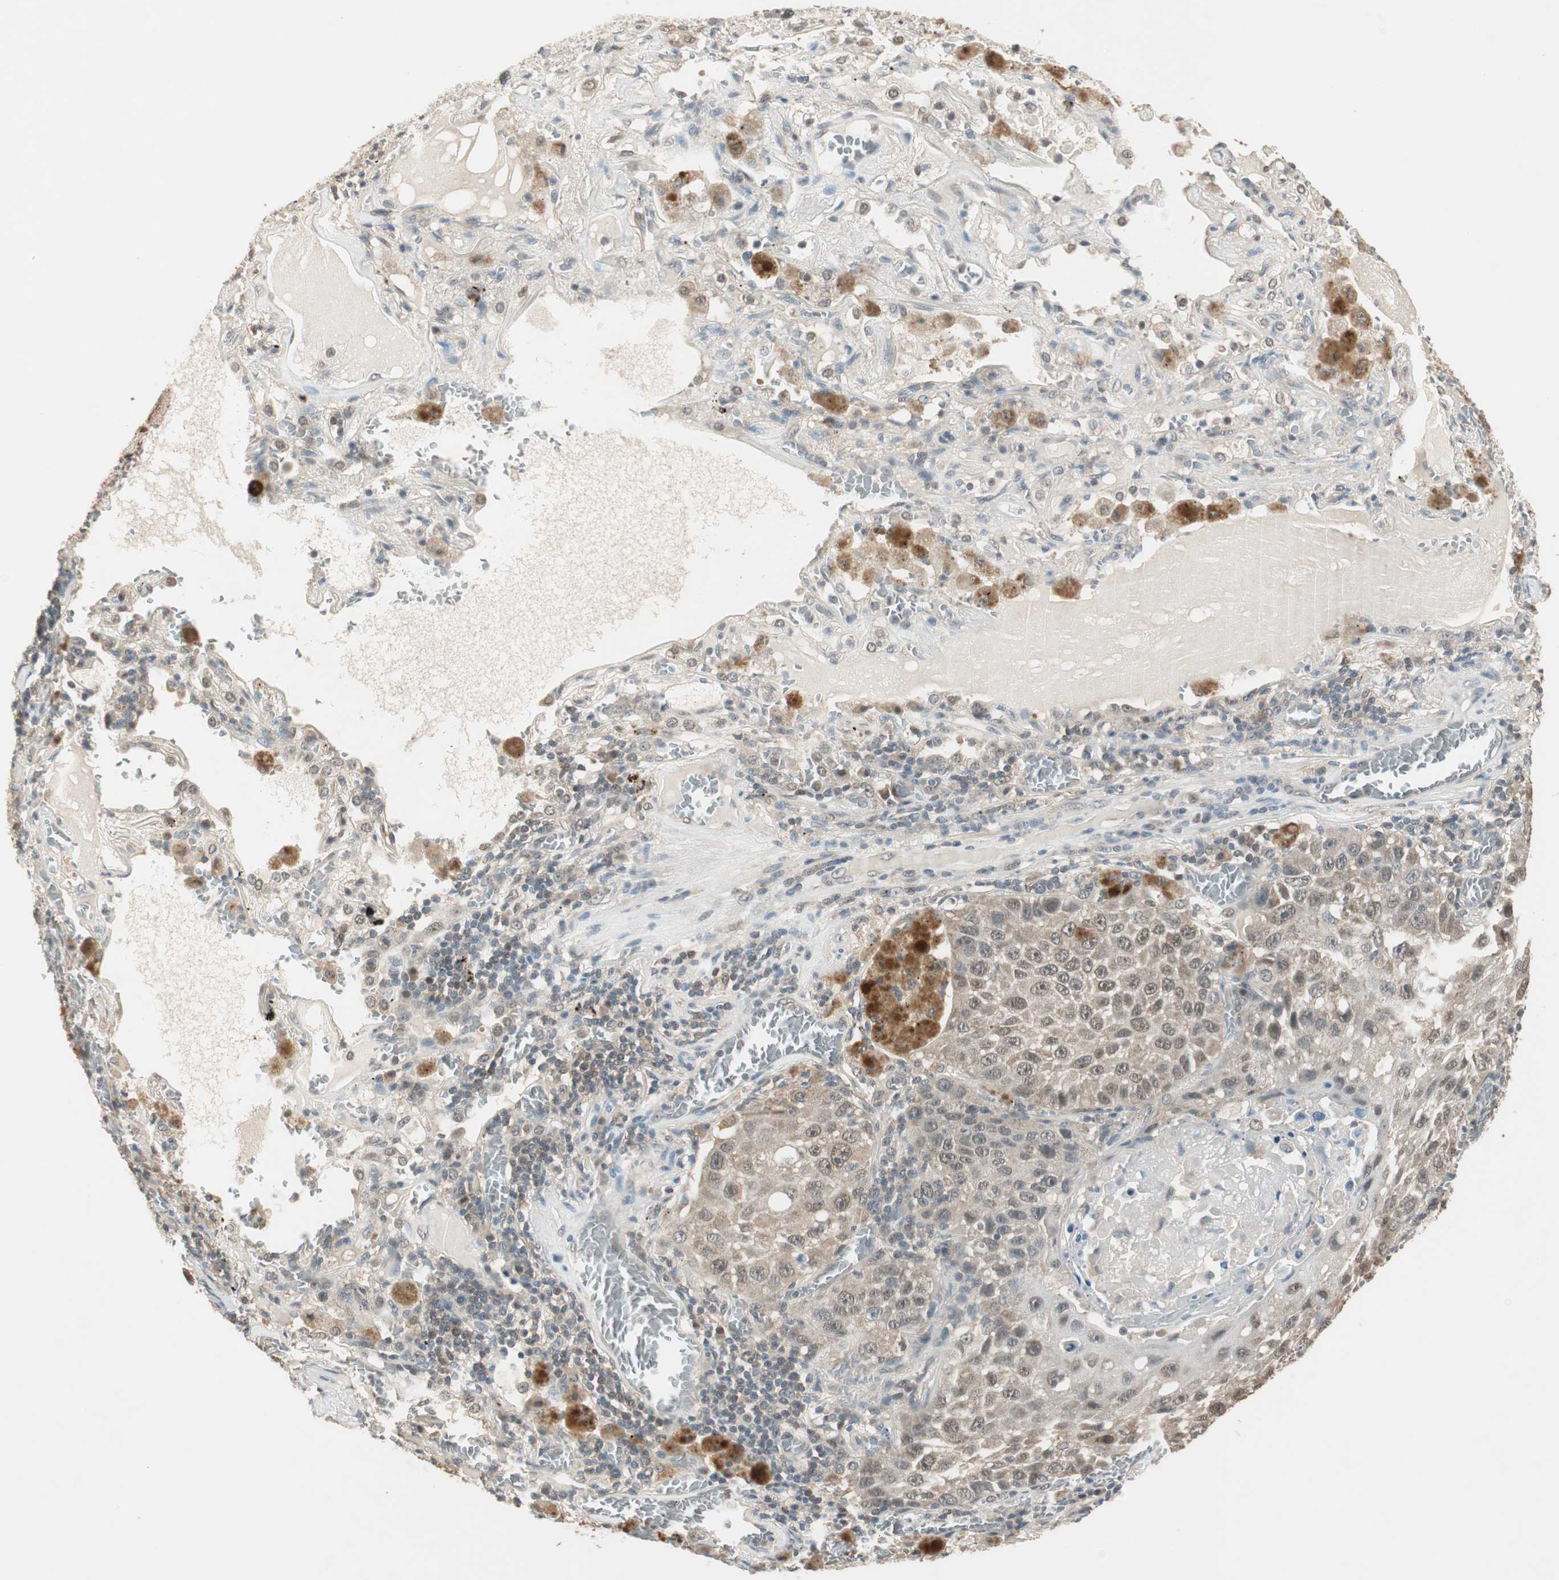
{"staining": {"intensity": "weak", "quantity": ">75%", "location": "cytoplasmic/membranous"}, "tissue": "lung cancer", "cell_type": "Tumor cells", "image_type": "cancer", "snomed": [{"axis": "morphology", "description": "Squamous cell carcinoma, NOS"}, {"axis": "topography", "description": "Lung"}], "caption": "The immunohistochemical stain highlights weak cytoplasmic/membranous positivity in tumor cells of lung cancer (squamous cell carcinoma) tissue. Using DAB (3,3'-diaminobenzidine) (brown) and hematoxylin (blue) stains, captured at high magnification using brightfield microscopy.", "gene": "USP5", "patient": {"sex": "male", "age": 57}}